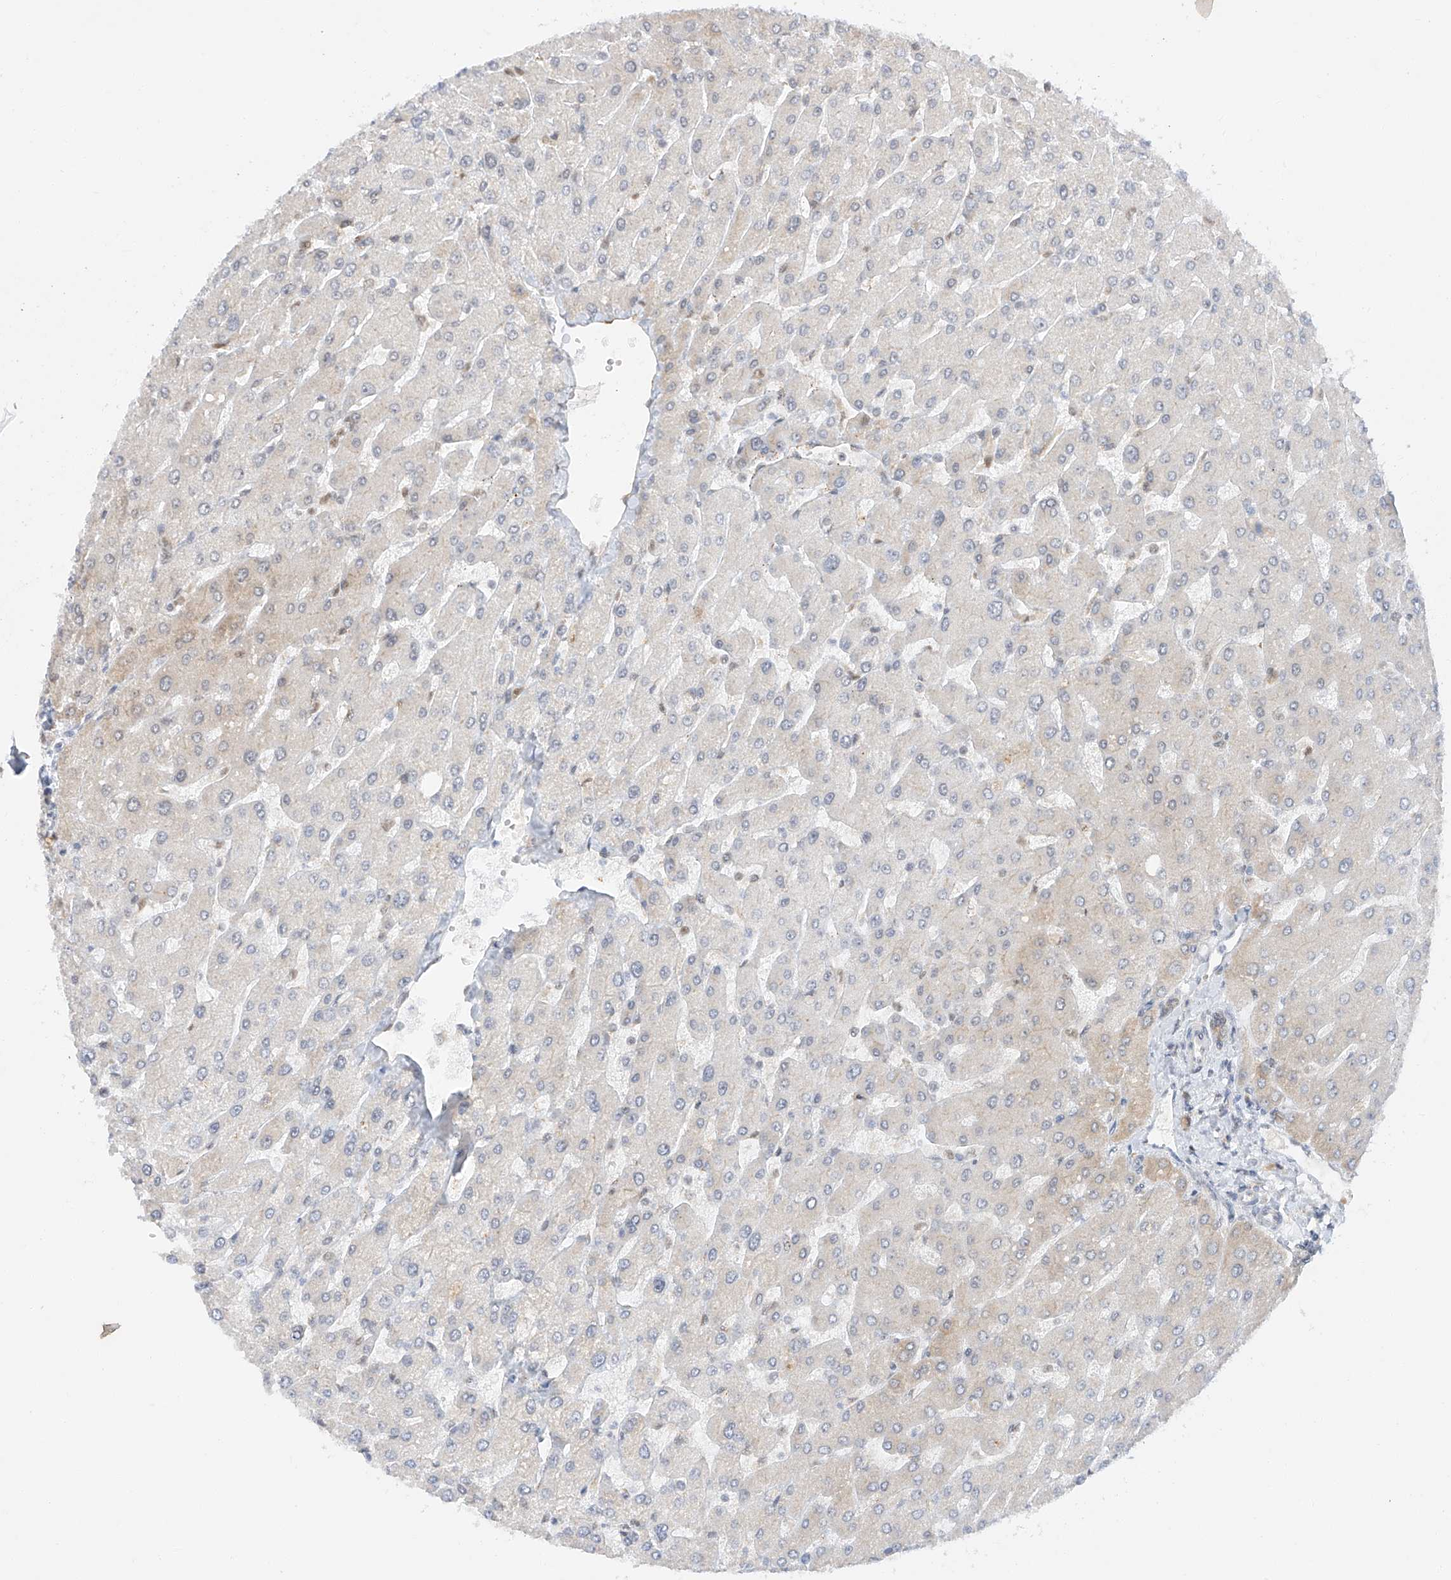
{"staining": {"intensity": "moderate", "quantity": ">75%", "location": "cytoplasmic/membranous"}, "tissue": "liver", "cell_type": "Cholangiocytes", "image_type": "normal", "snomed": [{"axis": "morphology", "description": "Normal tissue, NOS"}, {"axis": "topography", "description": "Liver"}], "caption": "Immunohistochemical staining of benign human liver demonstrates >75% levels of moderate cytoplasmic/membranous protein staining in about >75% of cholangiocytes. (Brightfield microscopy of DAB IHC at high magnification).", "gene": "POGK", "patient": {"sex": "male", "age": 55}}